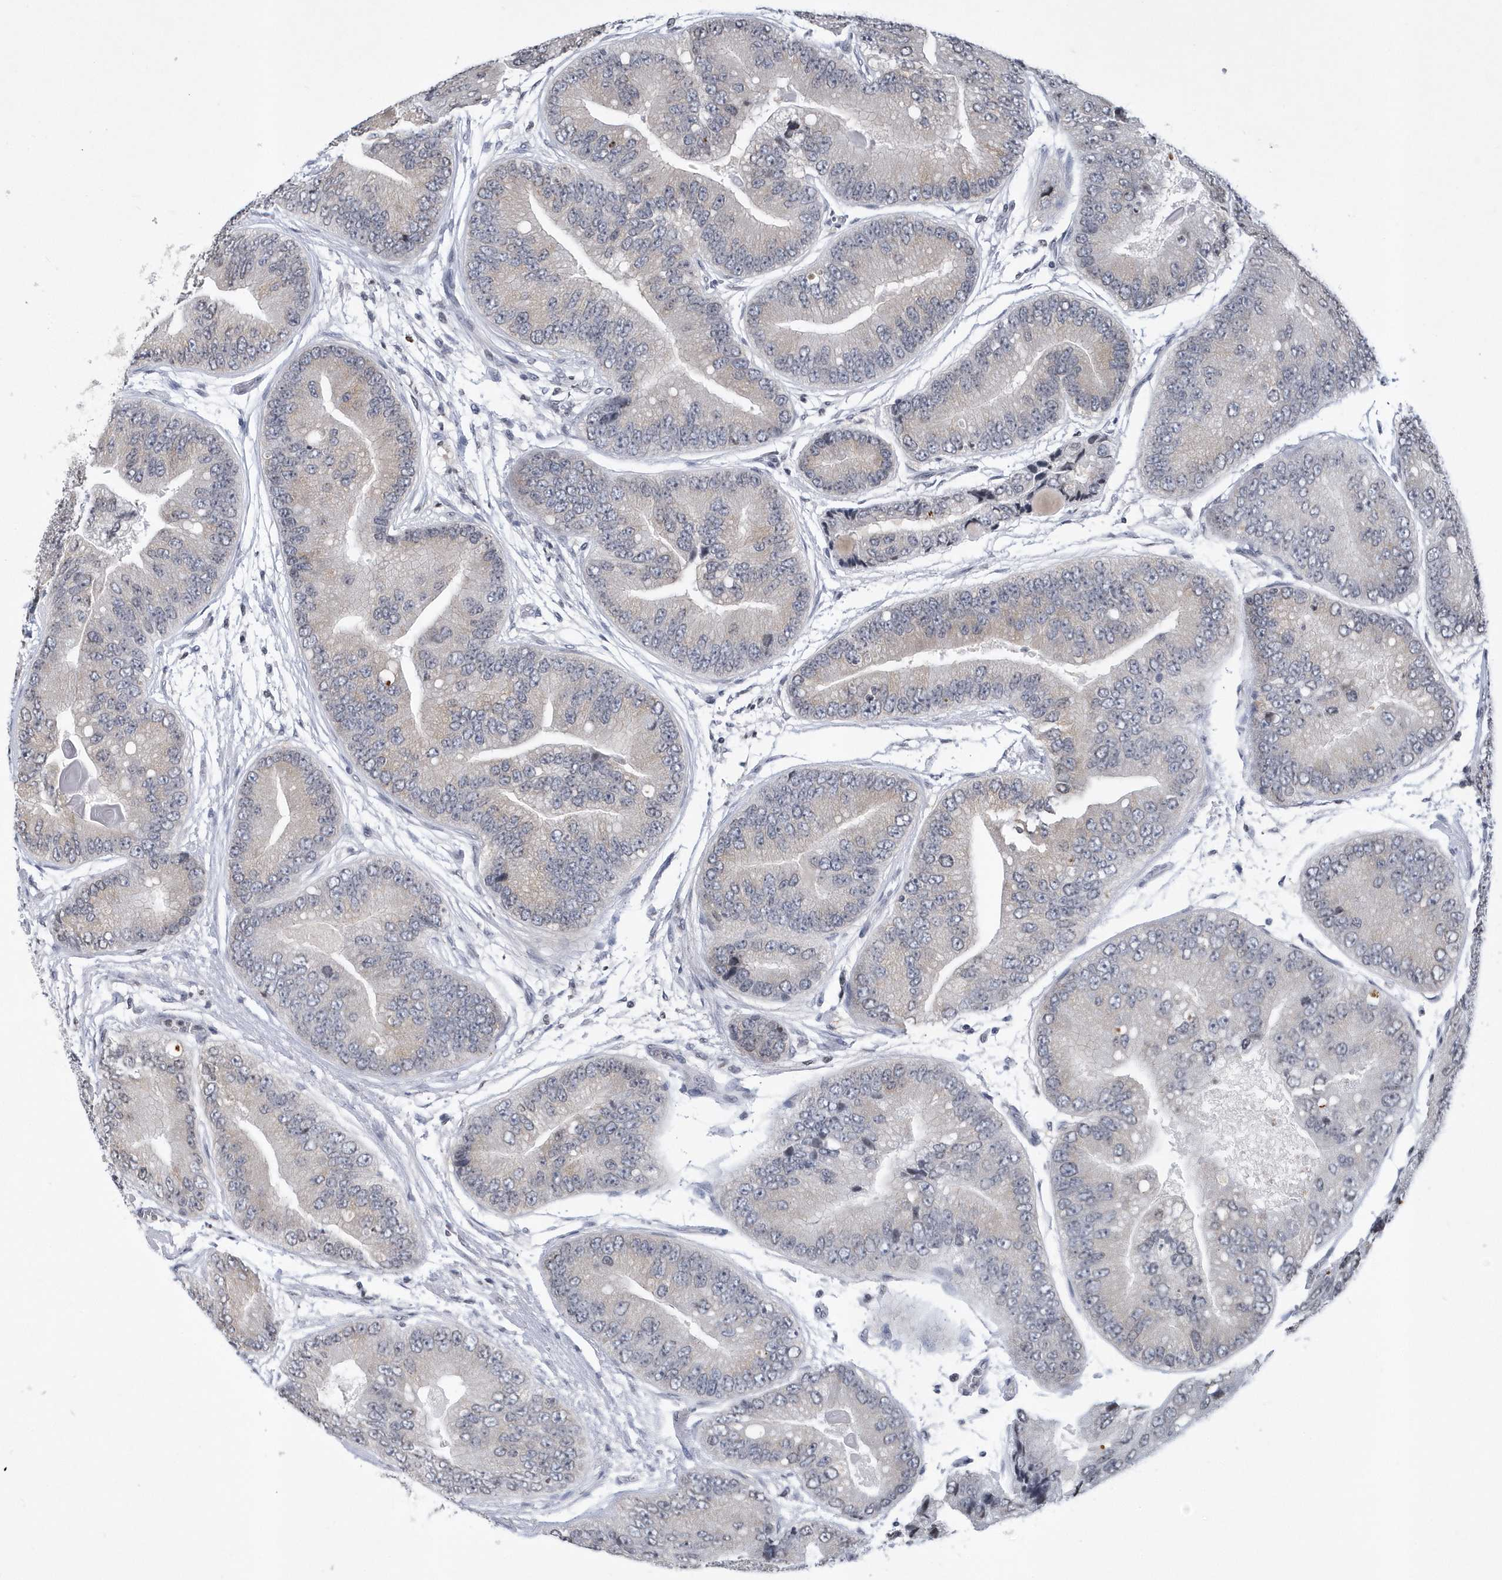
{"staining": {"intensity": "weak", "quantity": "<25%", "location": "cytoplasmic/membranous"}, "tissue": "prostate cancer", "cell_type": "Tumor cells", "image_type": "cancer", "snomed": [{"axis": "morphology", "description": "Adenocarcinoma, High grade"}, {"axis": "topography", "description": "Prostate"}], "caption": "Tumor cells show no significant protein positivity in high-grade adenocarcinoma (prostate).", "gene": "VWA5B2", "patient": {"sex": "male", "age": 70}}